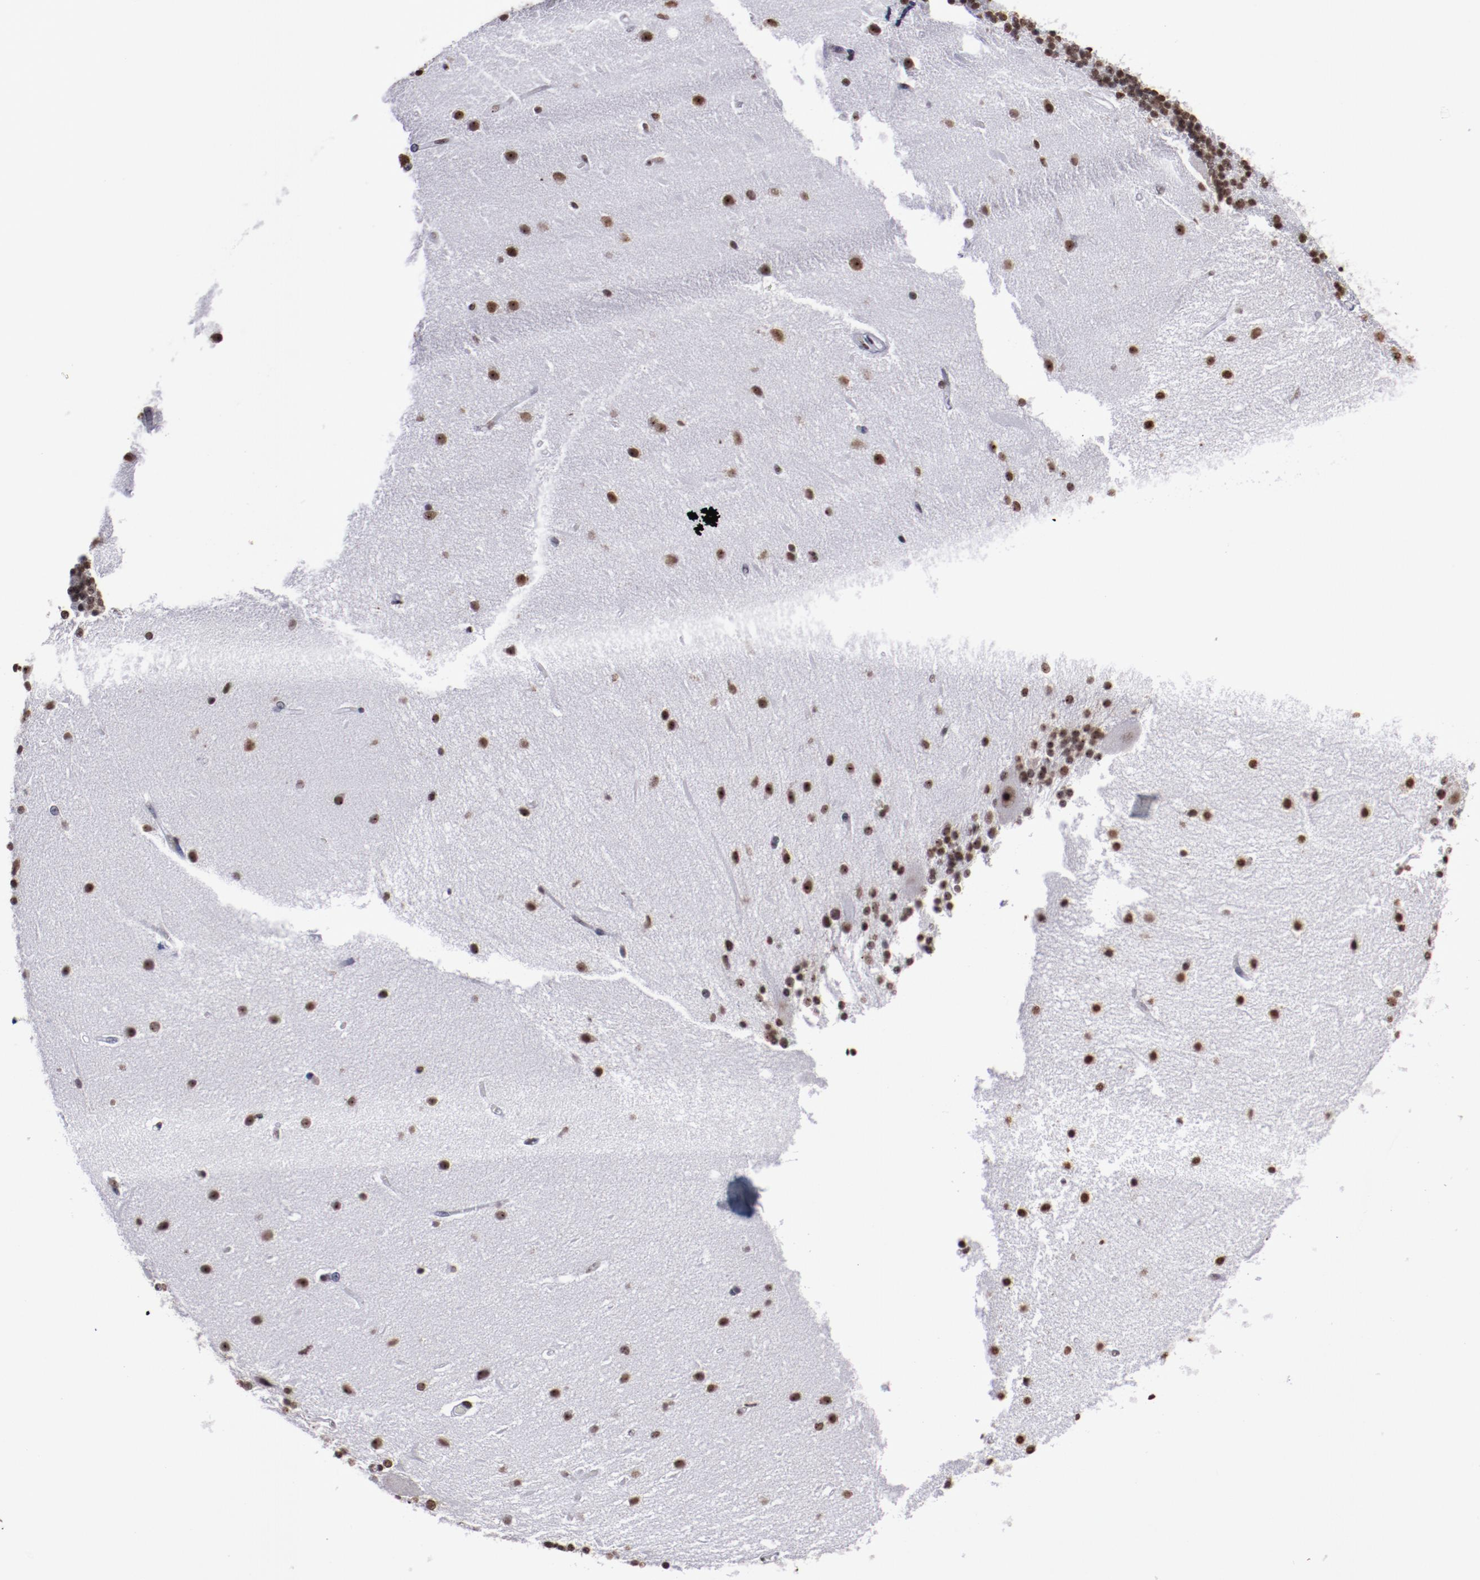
{"staining": {"intensity": "strong", "quantity": ">75%", "location": "nuclear"}, "tissue": "cerebellum", "cell_type": "Cells in granular layer", "image_type": "normal", "snomed": [{"axis": "morphology", "description": "Normal tissue, NOS"}, {"axis": "topography", "description": "Cerebellum"}], "caption": "An immunohistochemistry (IHC) histopathology image of normal tissue is shown. Protein staining in brown shows strong nuclear positivity in cerebellum within cells in granular layer.", "gene": "HNRNPA1L3", "patient": {"sex": "female", "age": 54}}